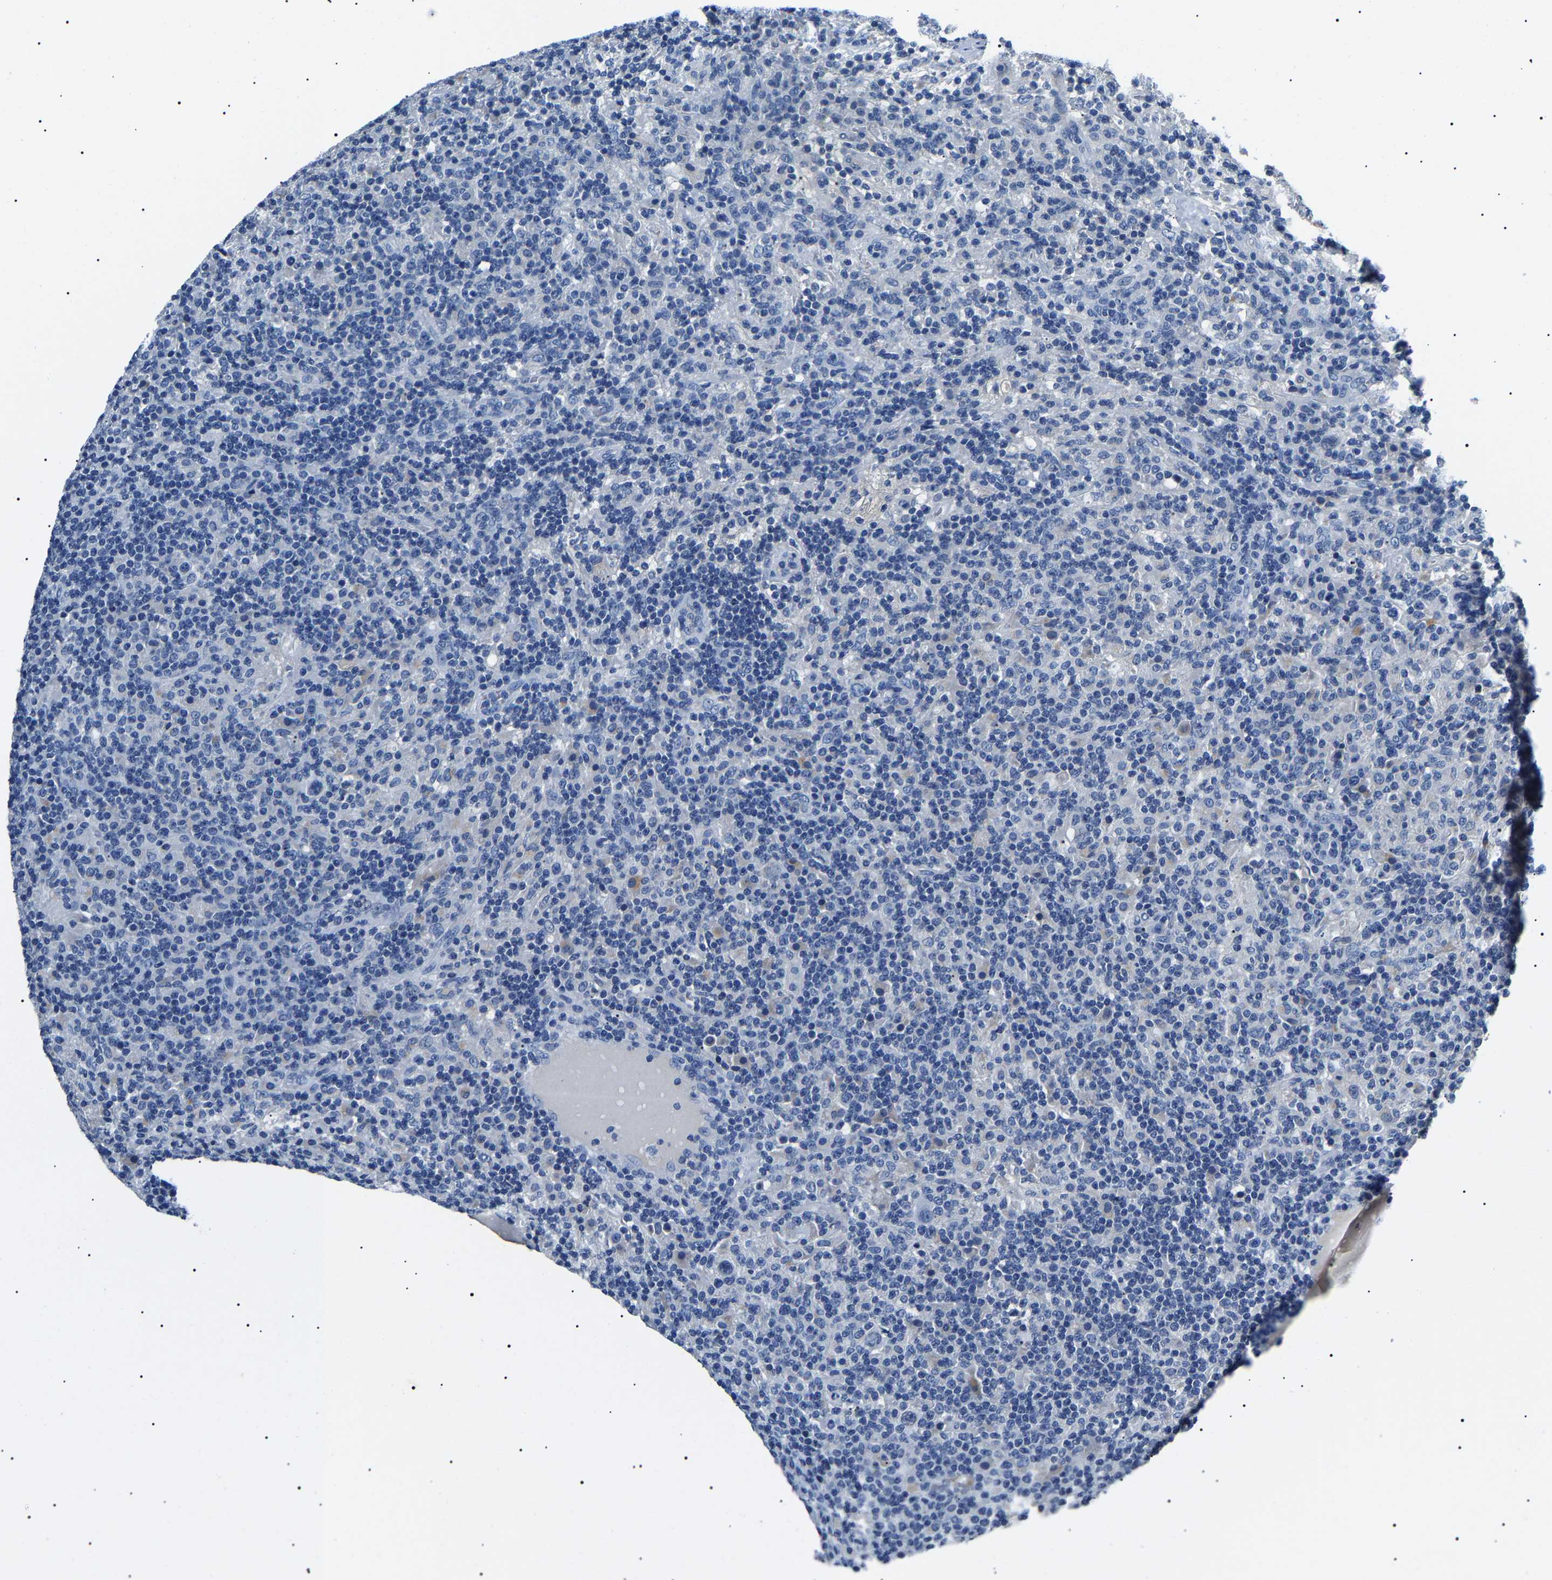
{"staining": {"intensity": "negative", "quantity": "none", "location": "none"}, "tissue": "lymphoma", "cell_type": "Tumor cells", "image_type": "cancer", "snomed": [{"axis": "morphology", "description": "Hodgkin's disease, NOS"}, {"axis": "topography", "description": "Lymph node"}], "caption": "Tumor cells are negative for protein expression in human Hodgkin's disease.", "gene": "KLK15", "patient": {"sex": "male", "age": 70}}